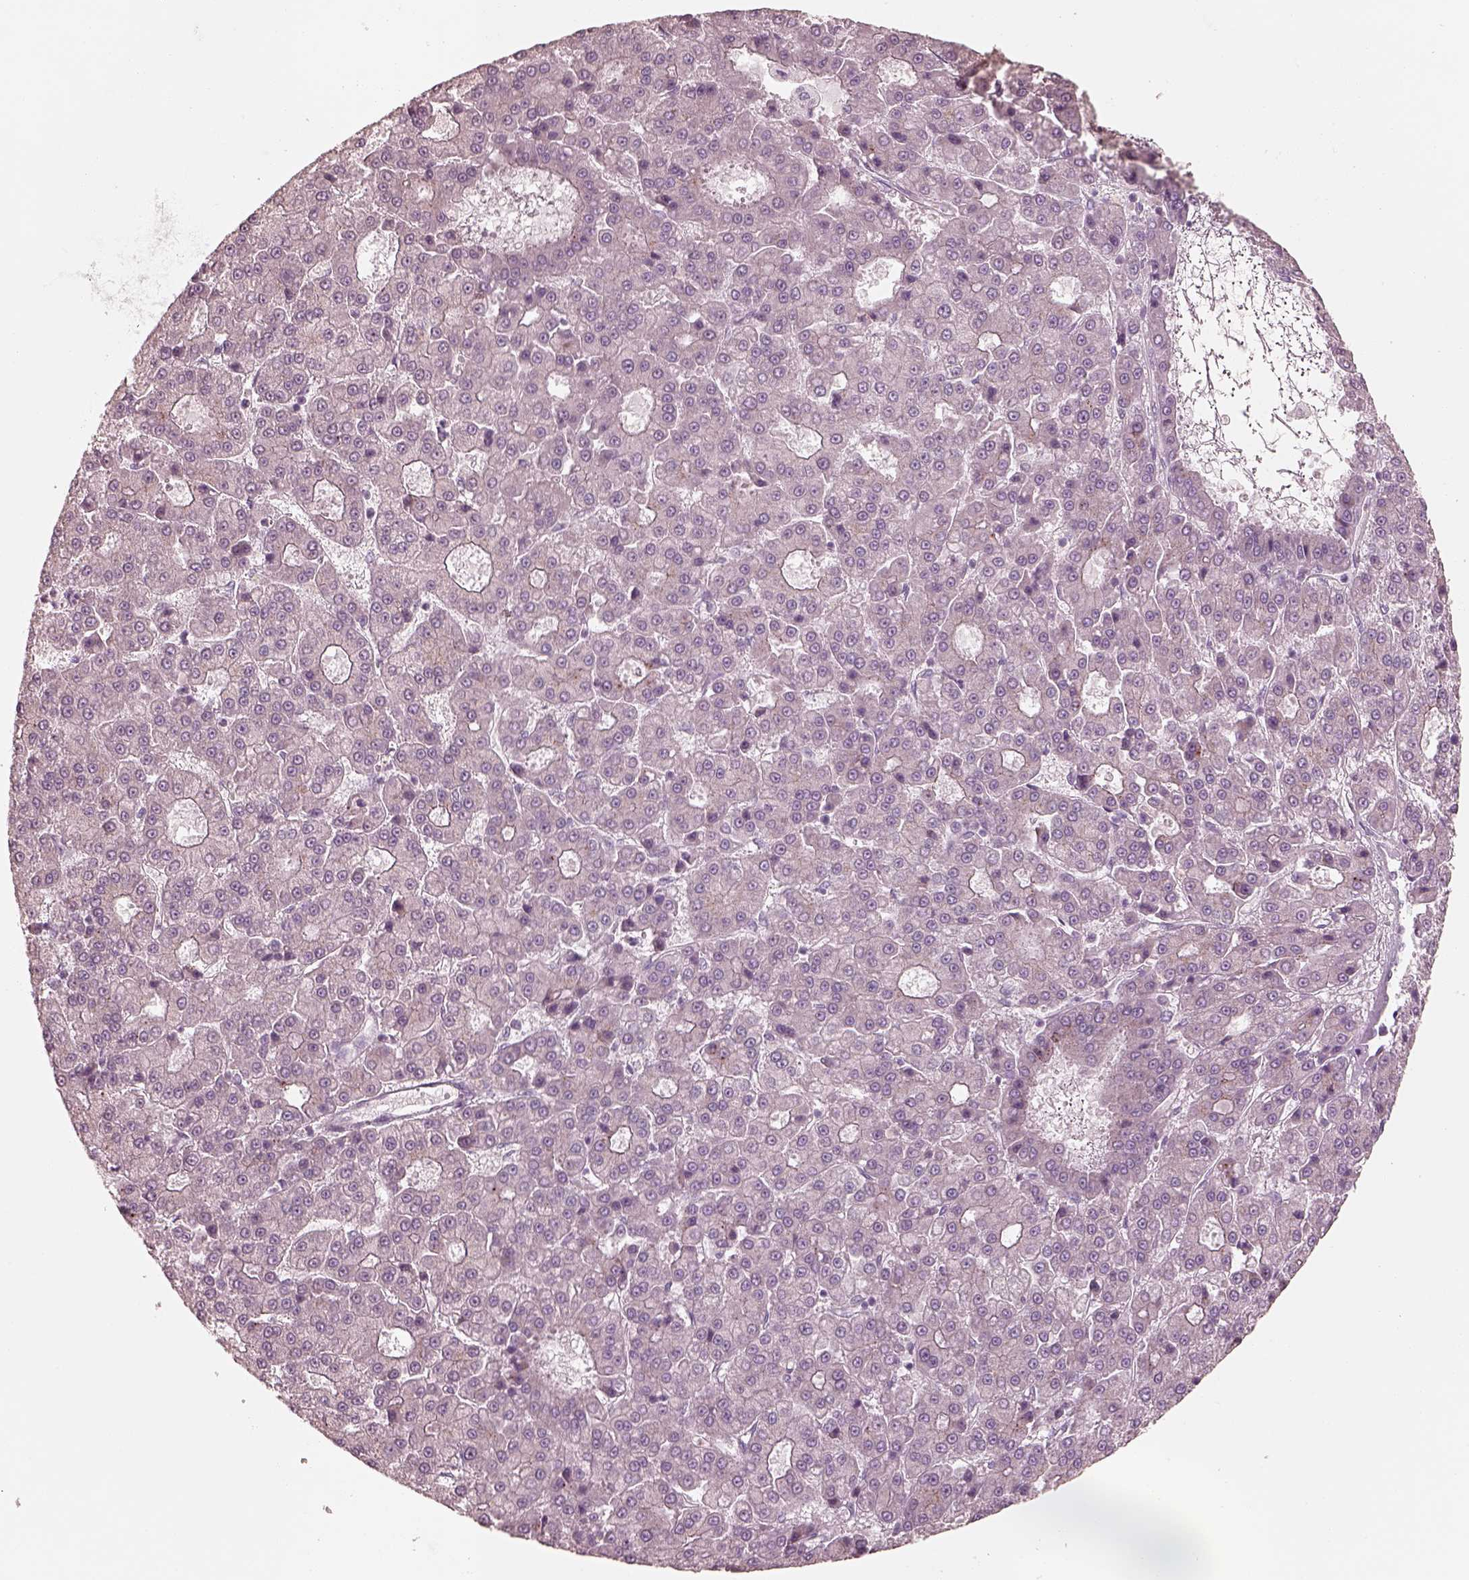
{"staining": {"intensity": "negative", "quantity": "none", "location": "none"}, "tissue": "liver cancer", "cell_type": "Tumor cells", "image_type": "cancer", "snomed": [{"axis": "morphology", "description": "Carcinoma, Hepatocellular, NOS"}, {"axis": "topography", "description": "Liver"}], "caption": "High magnification brightfield microscopy of liver hepatocellular carcinoma stained with DAB (3,3'-diaminobenzidine) (brown) and counterstained with hematoxylin (blue): tumor cells show no significant positivity. (Brightfield microscopy of DAB (3,3'-diaminobenzidine) immunohistochemistry at high magnification).", "gene": "RAB3C", "patient": {"sex": "male", "age": 70}}